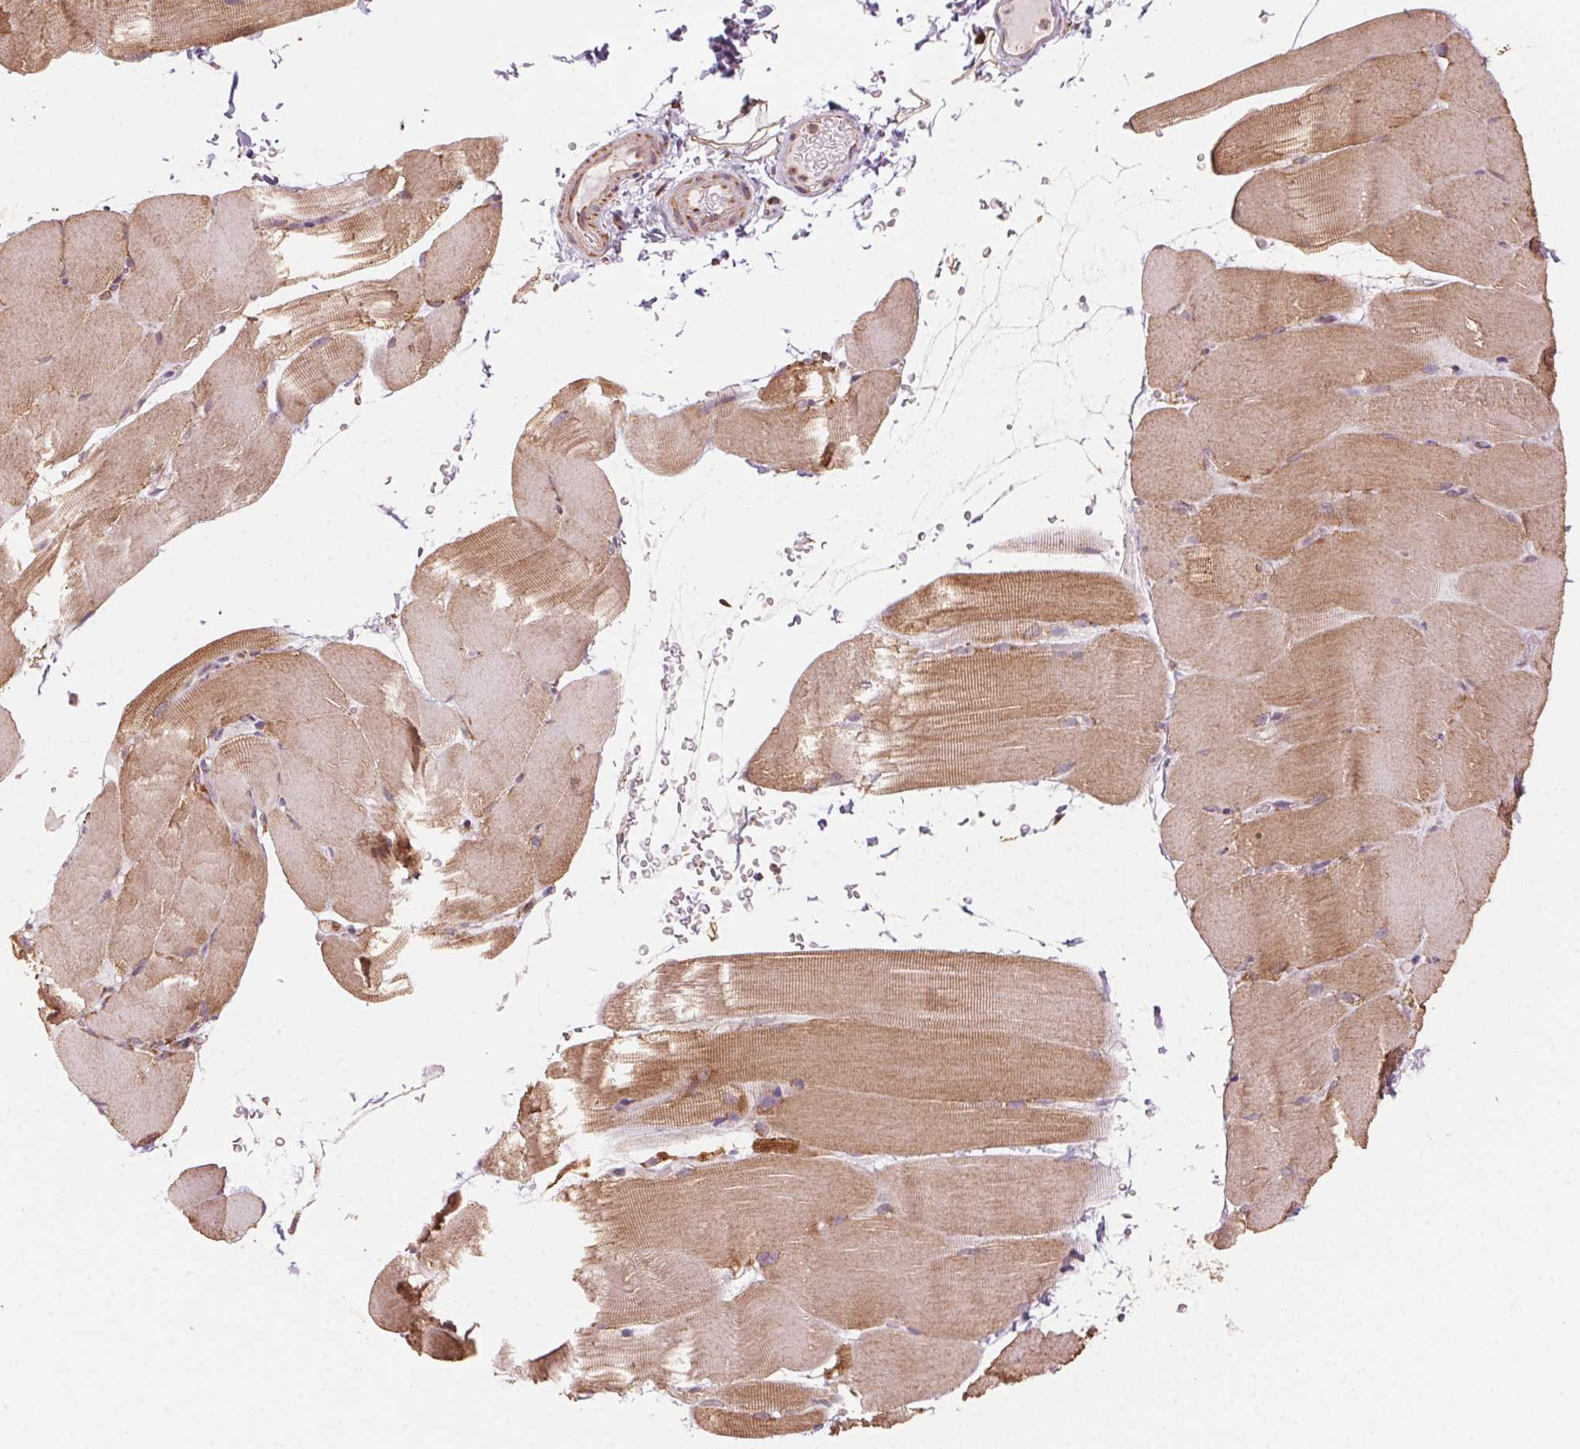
{"staining": {"intensity": "moderate", "quantity": ">75%", "location": "cytoplasmic/membranous"}, "tissue": "skeletal muscle", "cell_type": "Myocytes", "image_type": "normal", "snomed": [{"axis": "morphology", "description": "Normal tissue, NOS"}, {"axis": "topography", "description": "Skeletal muscle"}], "caption": "High-magnification brightfield microscopy of unremarkable skeletal muscle stained with DAB (3,3'-diaminobenzidine) (brown) and counterstained with hematoxylin (blue). myocytes exhibit moderate cytoplasmic/membranous expression is appreciated in approximately>75% of cells. The staining was performed using DAB to visualize the protein expression in brown, while the nuclei were stained in blue with hematoxylin (Magnification: 20x).", "gene": "TOMM70", "patient": {"sex": "female", "age": 37}}